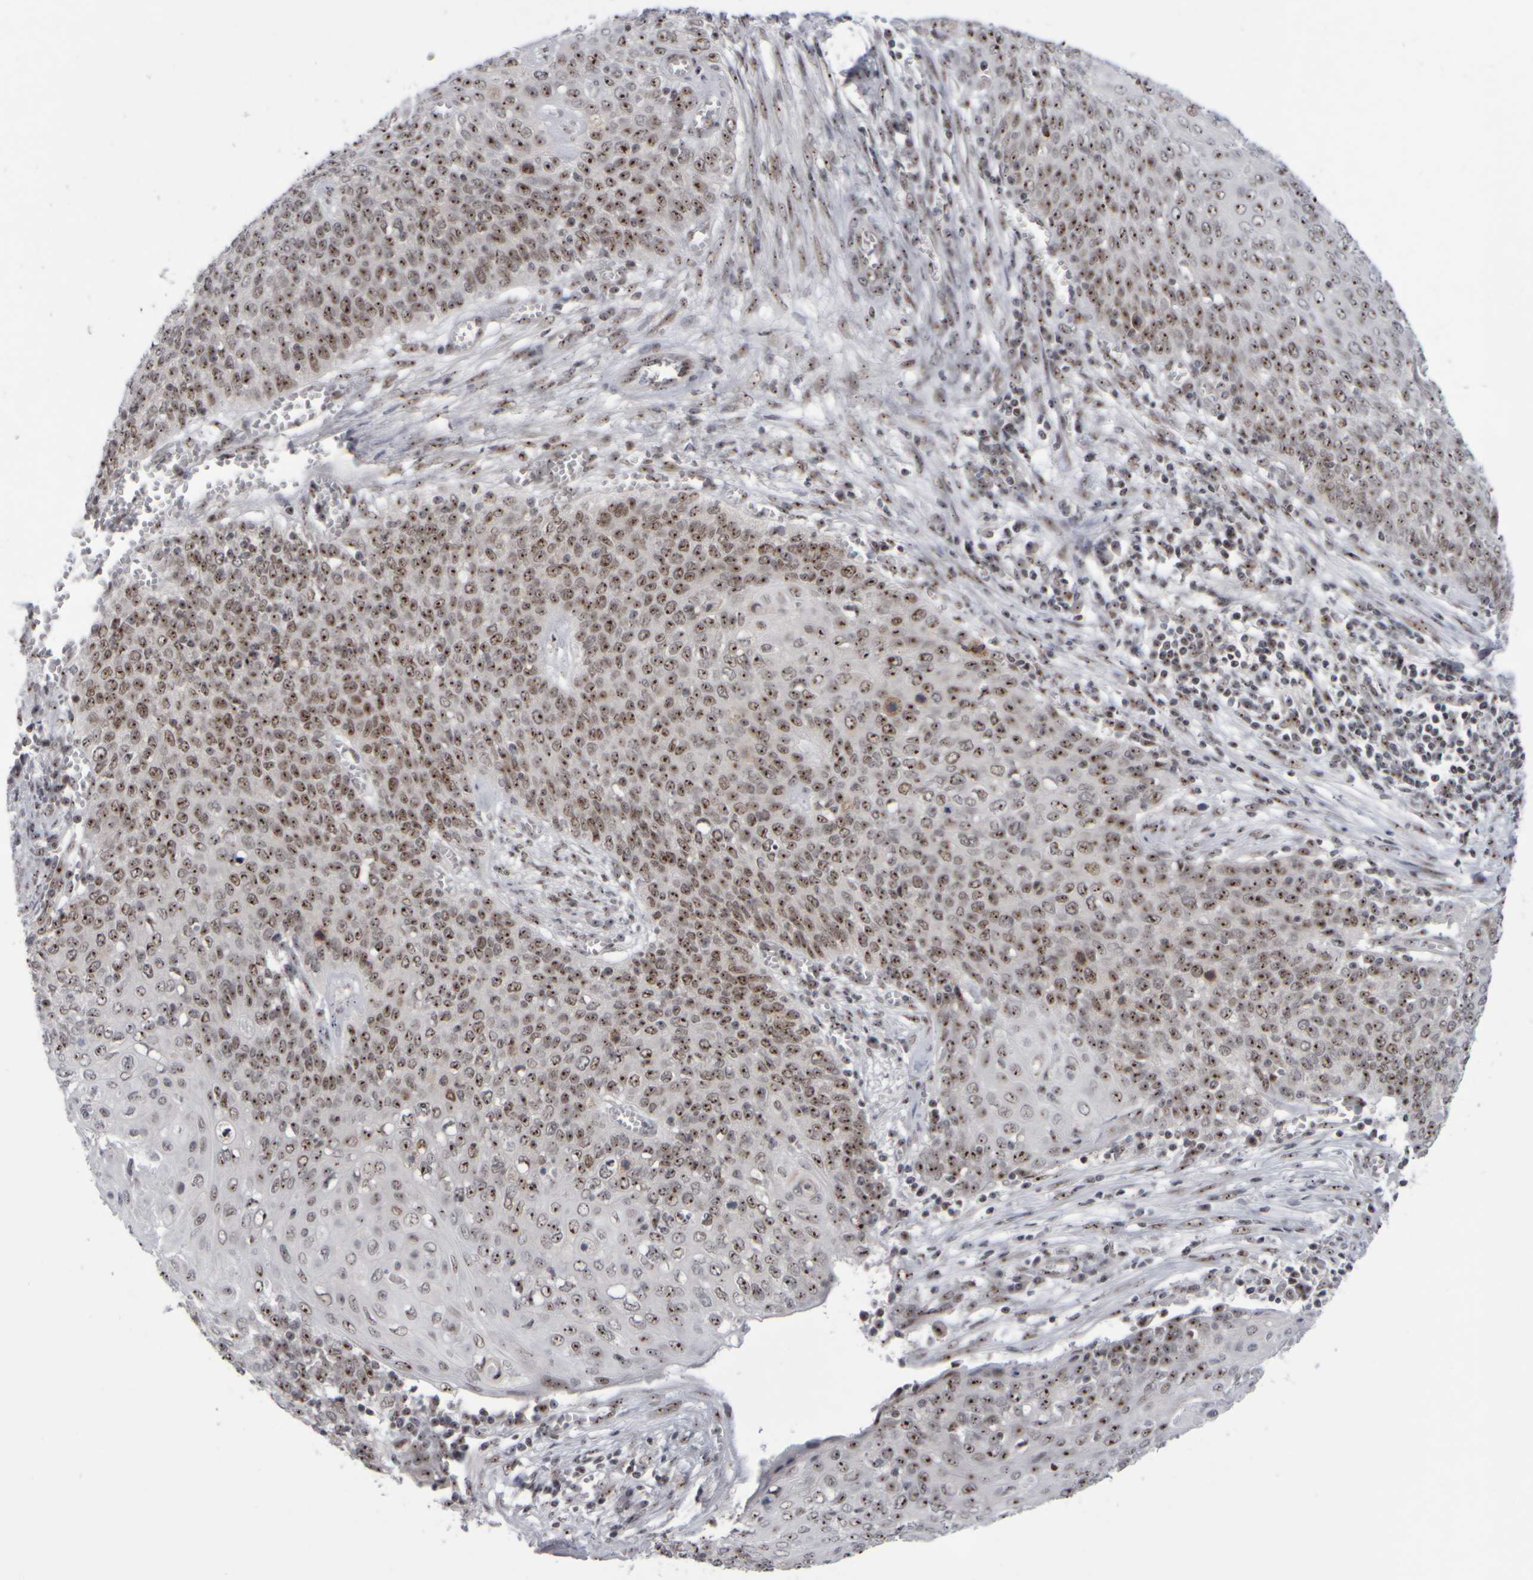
{"staining": {"intensity": "moderate", "quantity": ">75%", "location": "nuclear"}, "tissue": "cervical cancer", "cell_type": "Tumor cells", "image_type": "cancer", "snomed": [{"axis": "morphology", "description": "Squamous cell carcinoma, NOS"}, {"axis": "topography", "description": "Cervix"}], "caption": "A high-resolution image shows immunohistochemistry (IHC) staining of cervical squamous cell carcinoma, which reveals moderate nuclear positivity in about >75% of tumor cells.", "gene": "SURF6", "patient": {"sex": "female", "age": 39}}